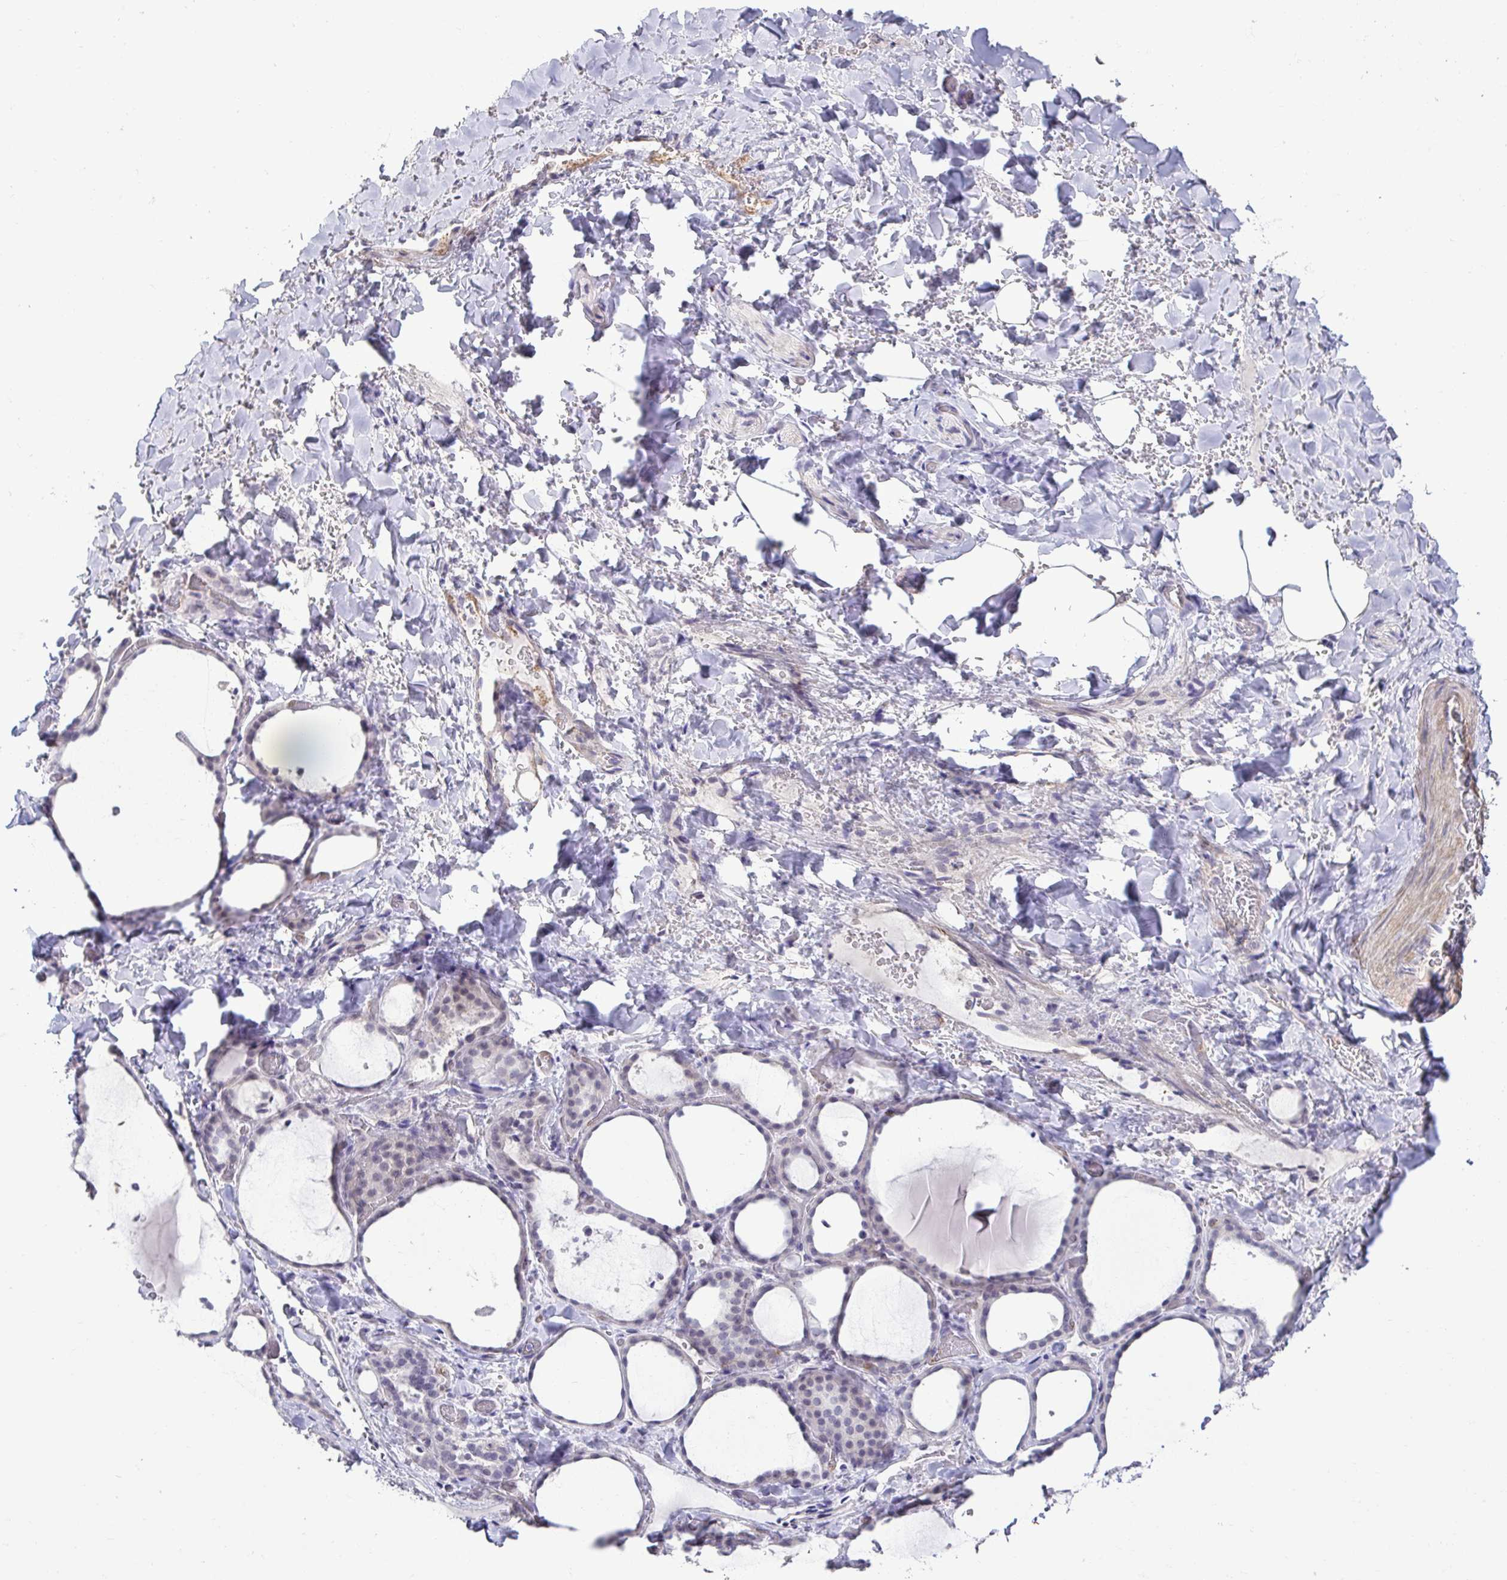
{"staining": {"intensity": "negative", "quantity": "none", "location": "none"}, "tissue": "thyroid gland", "cell_type": "Glandular cells", "image_type": "normal", "snomed": [{"axis": "morphology", "description": "Normal tissue, NOS"}, {"axis": "topography", "description": "Thyroid gland"}], "caption": "Immunohistochemistry micrograph of benign thyroid gland stained for a protein (brown), which shows no positivity in glandular cells.", "gene": "SLC30A3", "patient": {"sex": "female", "age": 36}}